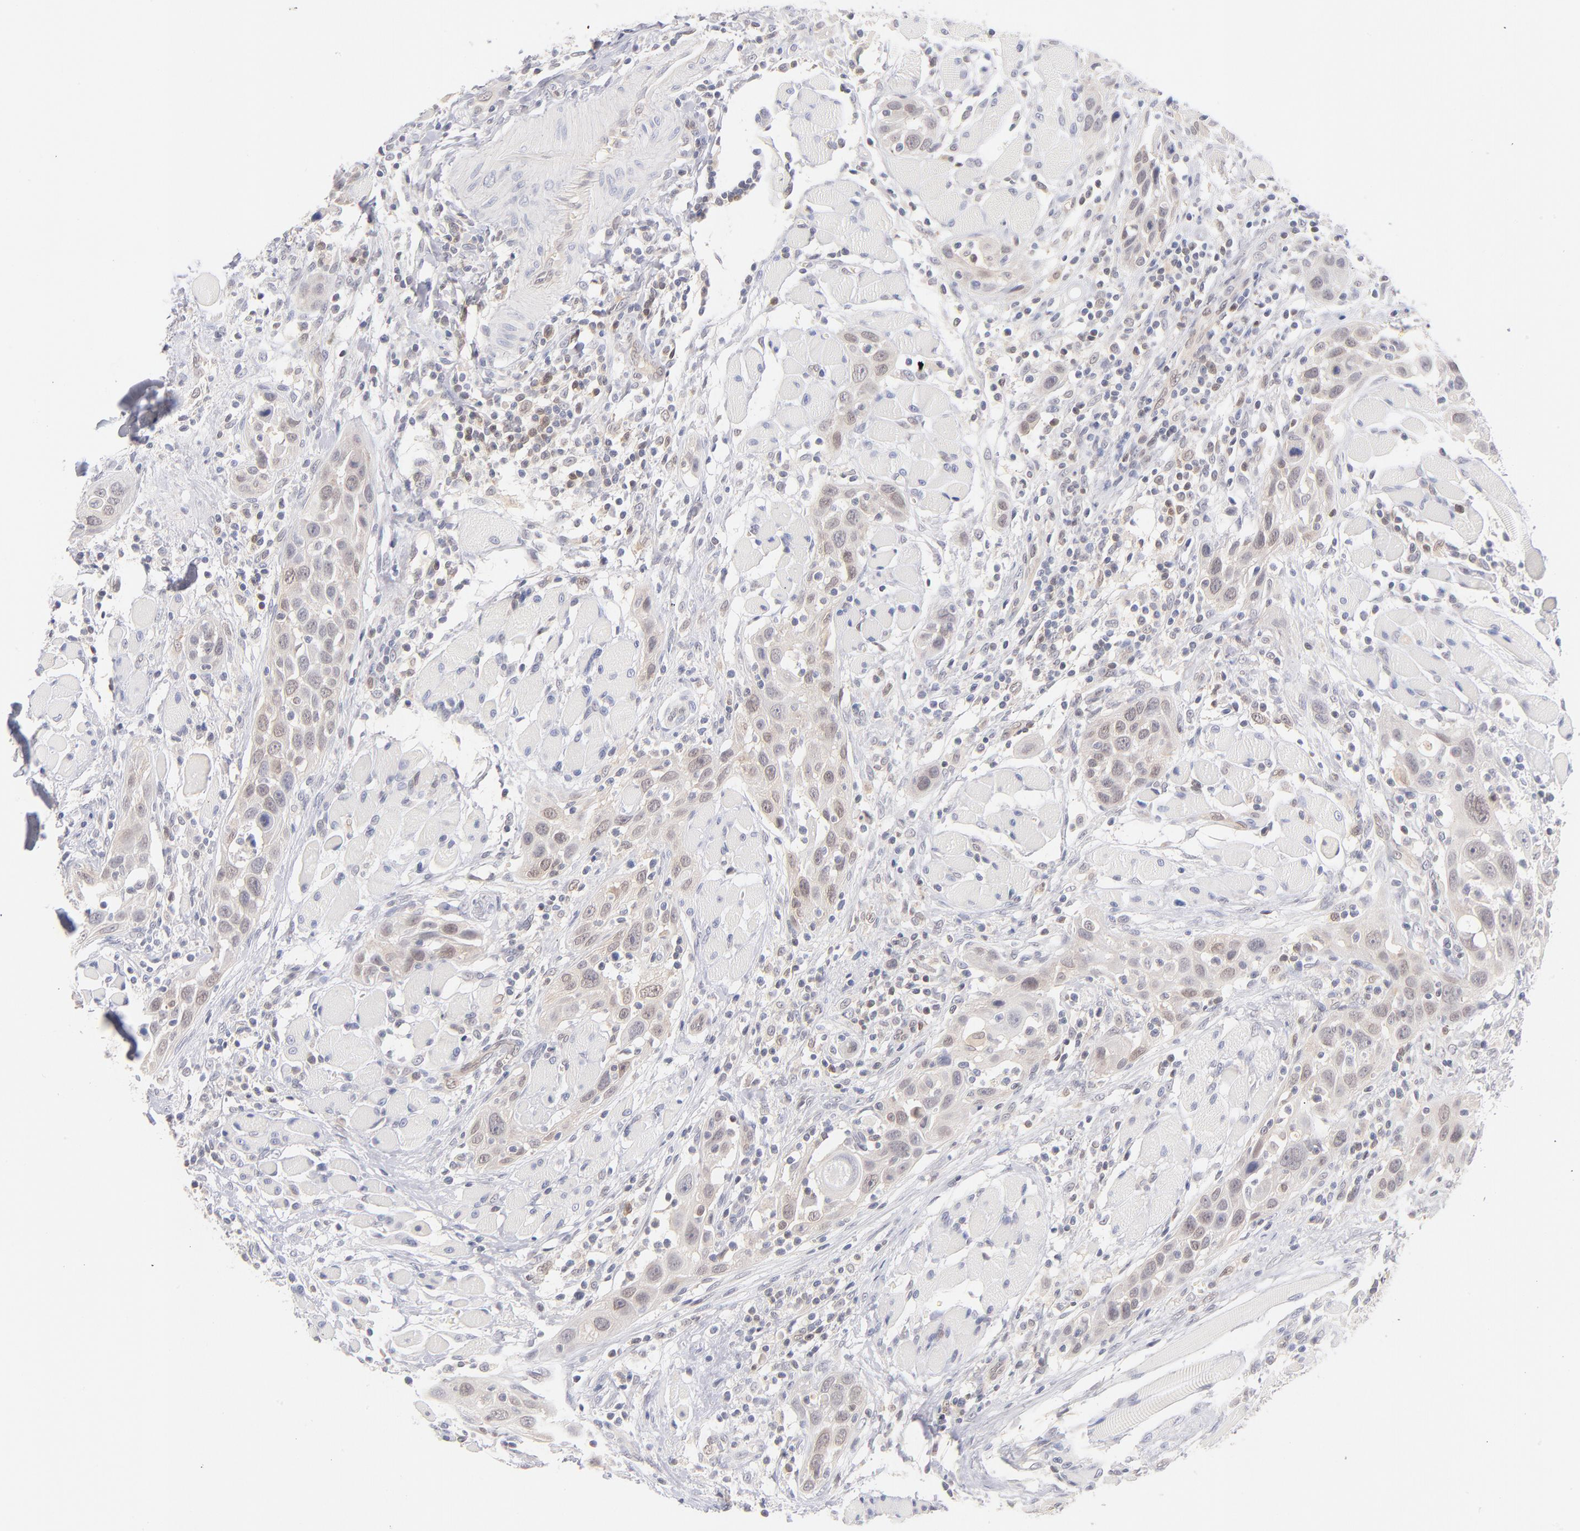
{"staining": {"intensity": "weak", "quantity": "25%-75%", "location": "cytoplasmic/membranous"}, "tissue": "head and neck cancer", "cell_type": "Tumor cells", "image_type": "cancer", "snomed": [{"axis": "morphology", "description": "Squamous cell carcinoma, NOS"}, {"axis": "topography", "description": "Oral tissue"}, {"axis": "topography", "description": "Head-Neck"}], "caption": "Tumor cells show weak cytoplasmic/membranous positivity in about 25%-75% of cells in head and neck squamous cell carcinoma. (Brightfield microscopy of DAB IHC at high magnification).", "gene": "CASP6", "patient": {"sex": "female", "age": 50}}